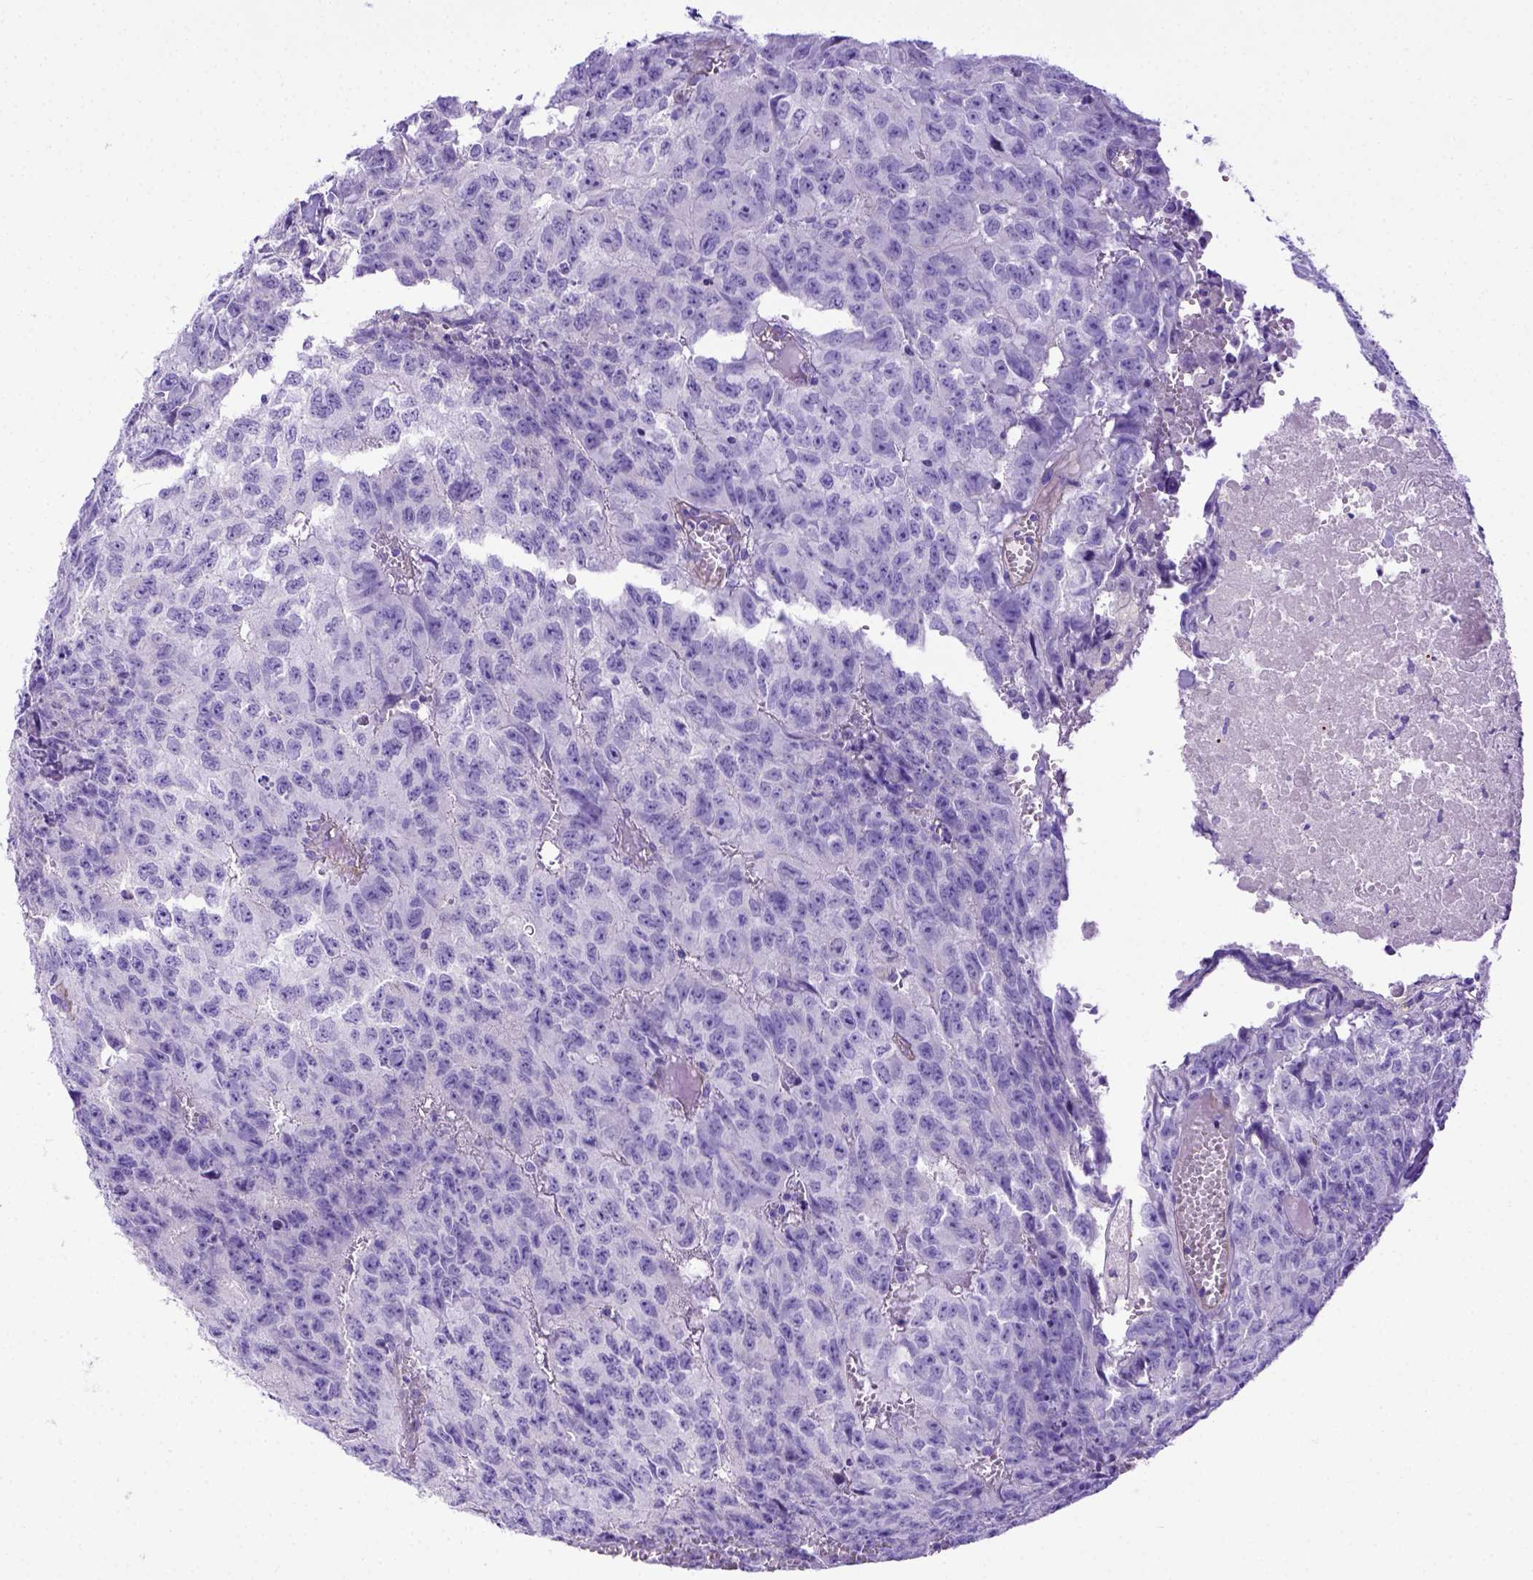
{"staining": {"intensity": "negative", "quantity": "none", "location": "none"}, "tissue": "testis cancer", "cell_type": "Tumor cells", "image_type": "cancer", "snomed": [{"axis": "morphology", "description": "Carcinoma, Embryonal, NOS"}, {"axis": "morphology", "description": "Teratoma, malignant, NOS"}, {"axis": "topography", "description": "Testis"}], "caption": "Immunohistochemistry photomicrograph of human testis cancer stained for a protein (brown), which demonstrates no staining in tumor cells.", "gene": "LRRC18", "patient": {"sex": "male", "age": 24}}